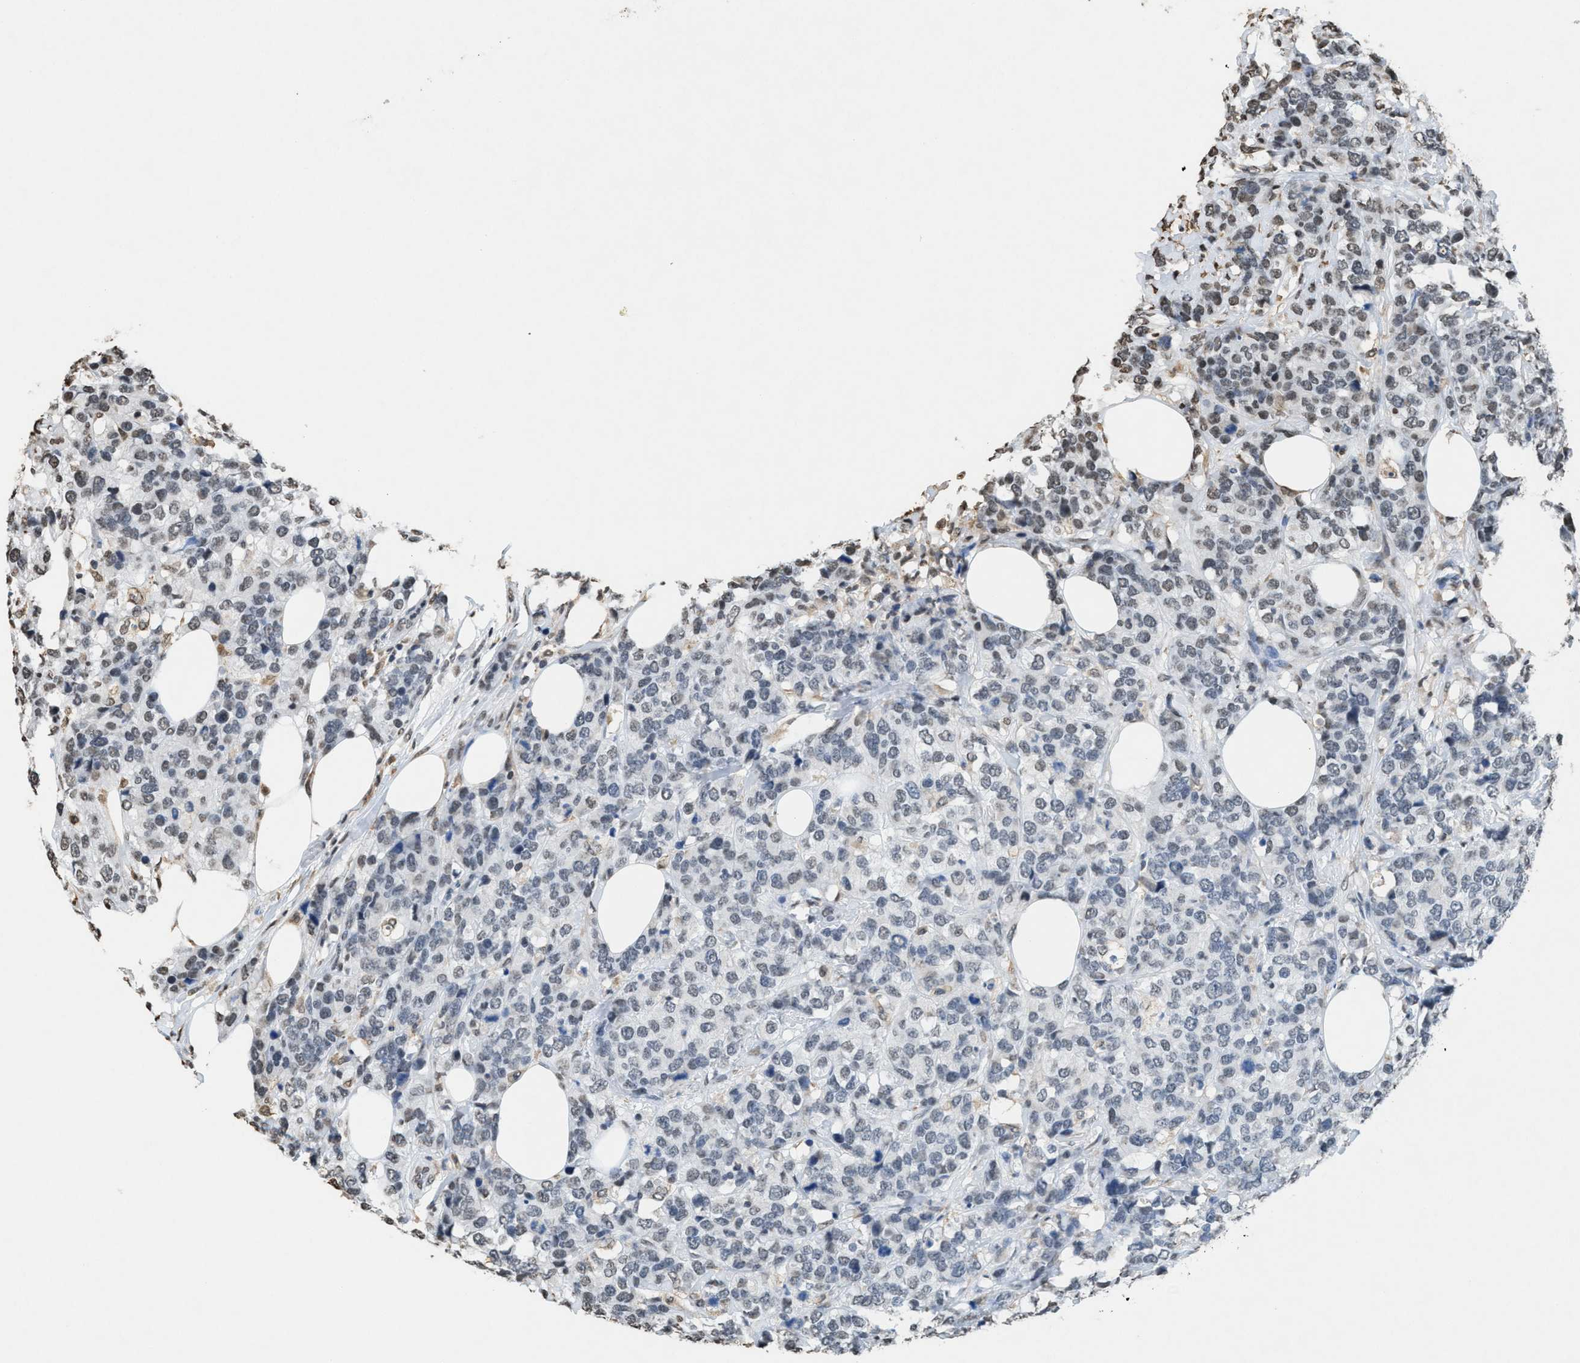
{"staining": {"intensity": "weak", "quantity": "<25%", "location": "nuclear"}, "tissue": "breast cancer", "cell_type": "Tumor cells", "image_type": "cancer", "snomed": [{"axis": "morphology", "description": "Lobular carcinoma"}, {"axis": "topography", "description": "Breast"}], "caption": "Immunohistochemical staining of breast cancer displays no significant staining in tumor cells.", "gene": "NUP88", "patient": {"sex": "female", "age": 59}}